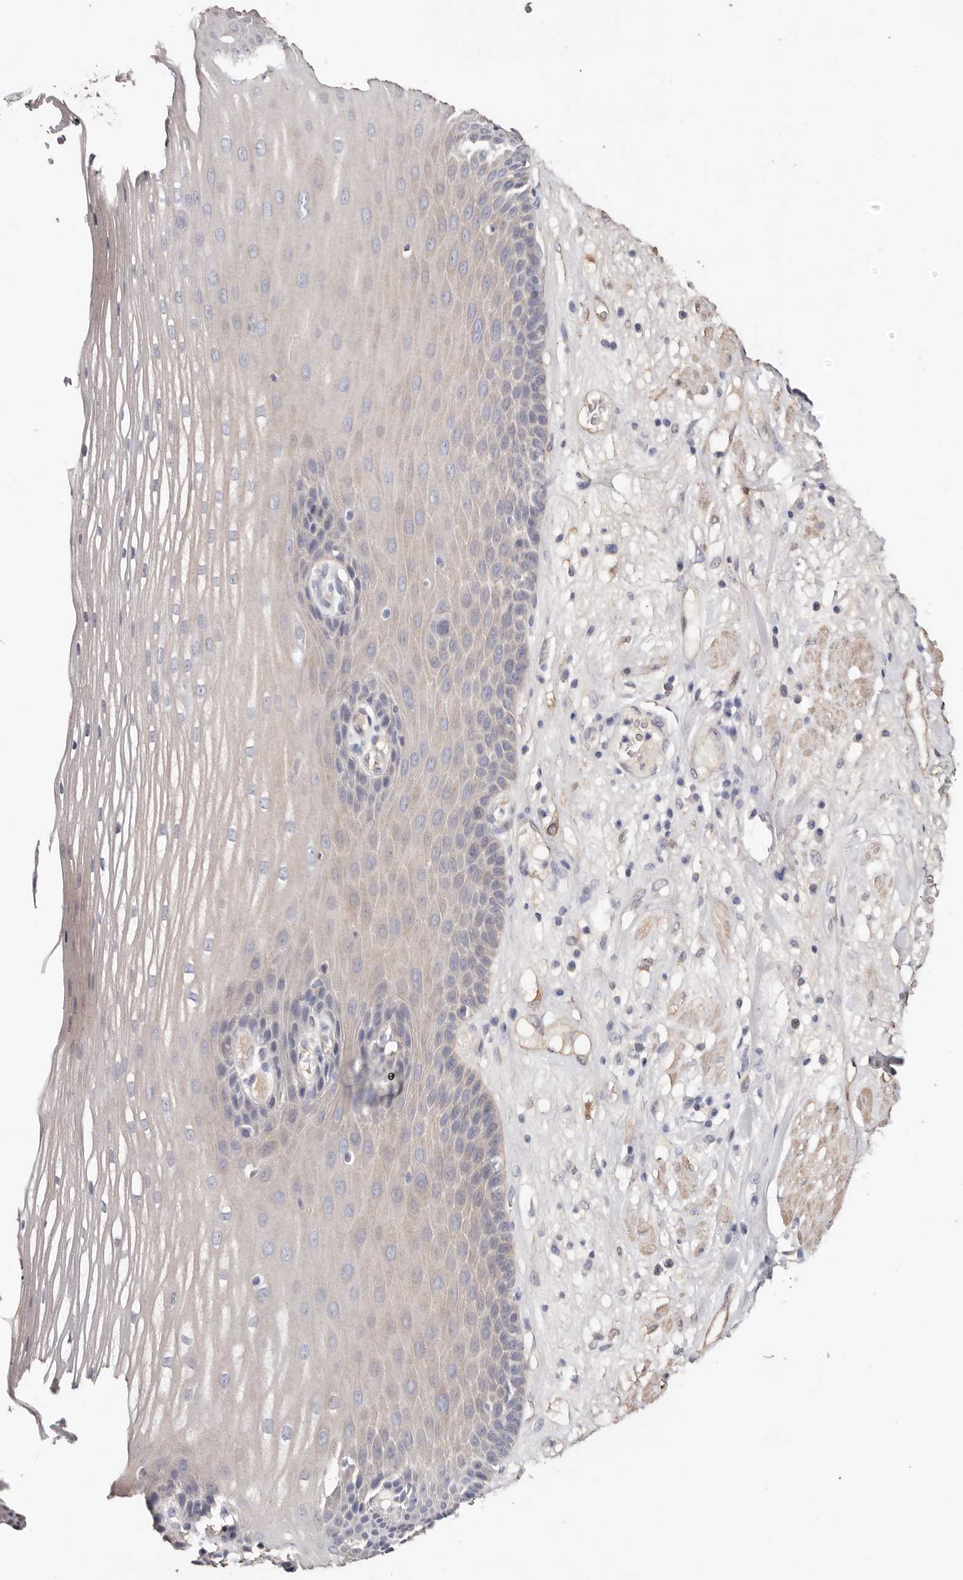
{"staining": {"intensity": "negative", "quantity": "none", "location": "none"}, "tissue": "esophagus", "cell_type": "Squamous epithelial cells", "image_type": "normal", "snomed": [{"axis": "morphology", "description": "Normal tissue, NOS"}, {"axis": "topography", "description": "Esophagus"}], "caption": "An immunohistochemistry image of unremarkable esophagus is shown. There is no staining in squamous epithelial cells of esophagus. The staining is performed using DAB brown chromogen with nuclei counter-stained in using hematoxylin.", "gene": "TGM2", "patient": {"sex": "male", "age": 62}}